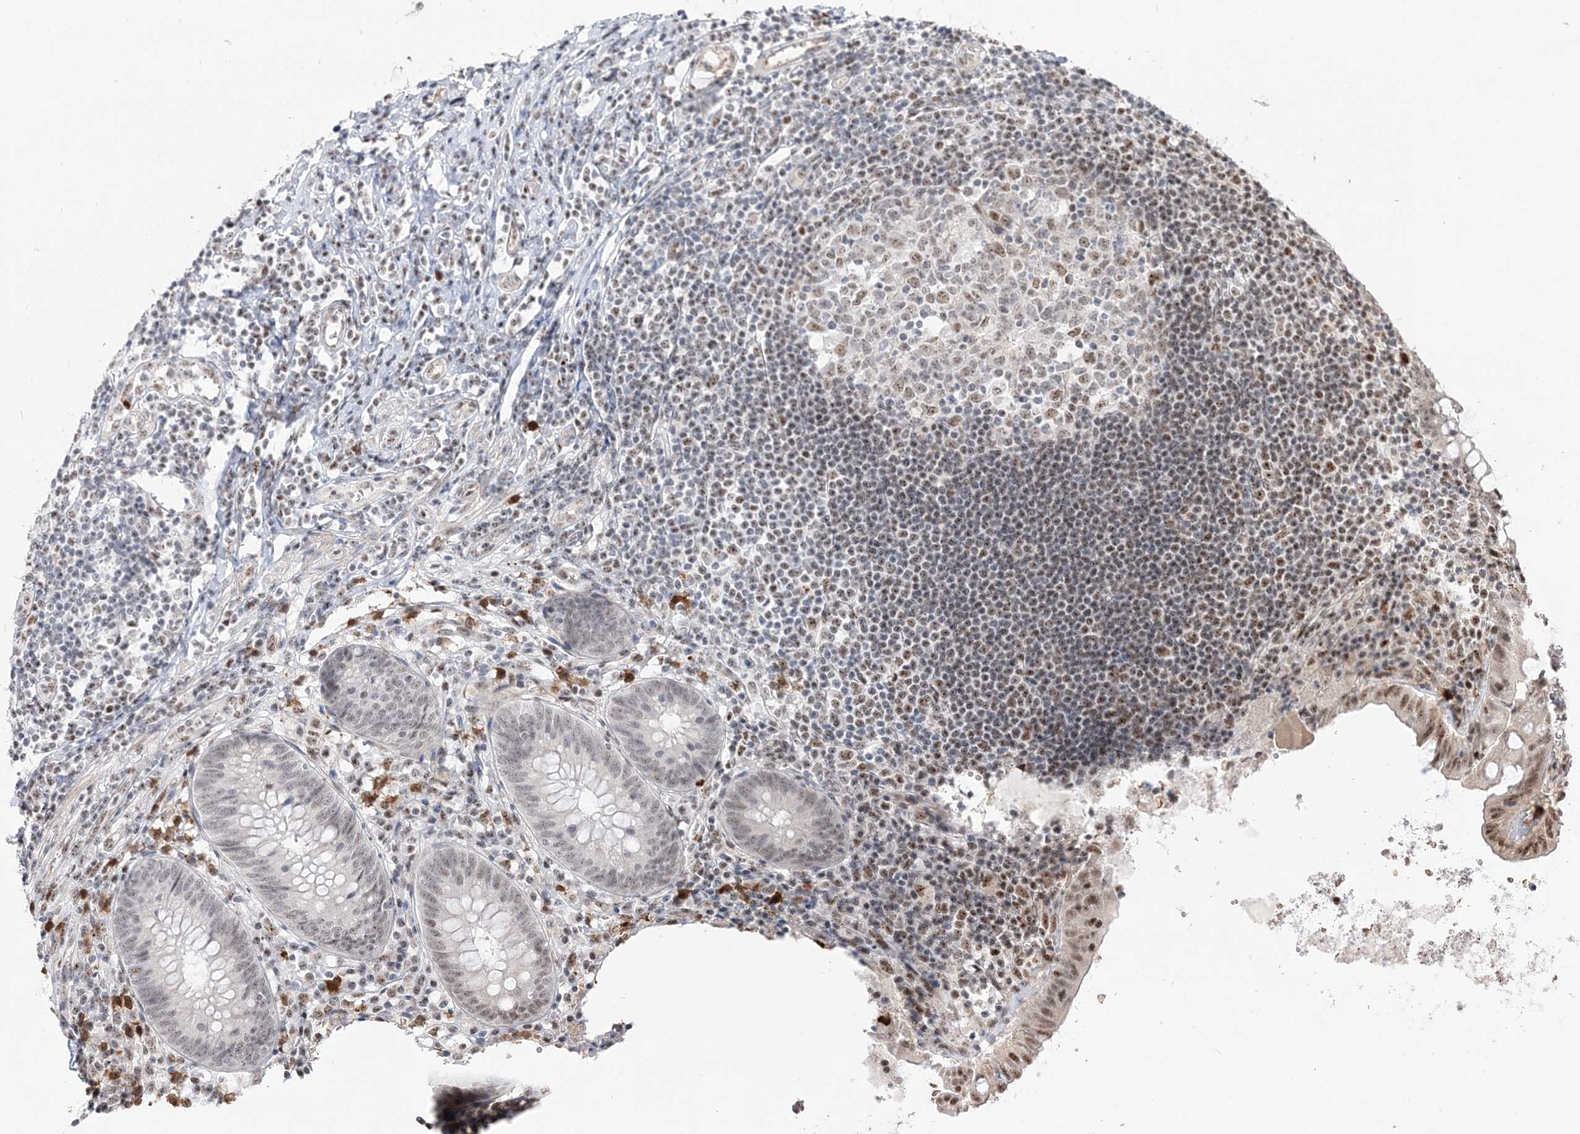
{"staining": {"intensity": "moderate", "quantity": ">75%", "location": "nuclear"}, "tissue": "appendix", "cell_type": "Glandular cells", "image_type": "normal", "snomed": [{"axis": "morphology", "description": "Normal tissue, NOS"}, {"axis": "topography", "description": "Appendix"}], "caption": "Unremarkable appendix shows moderate nuclear expression in about >75% of glandular cells.", "gene": "RBM17", "patient": {"sex": "female", "age": 54}}